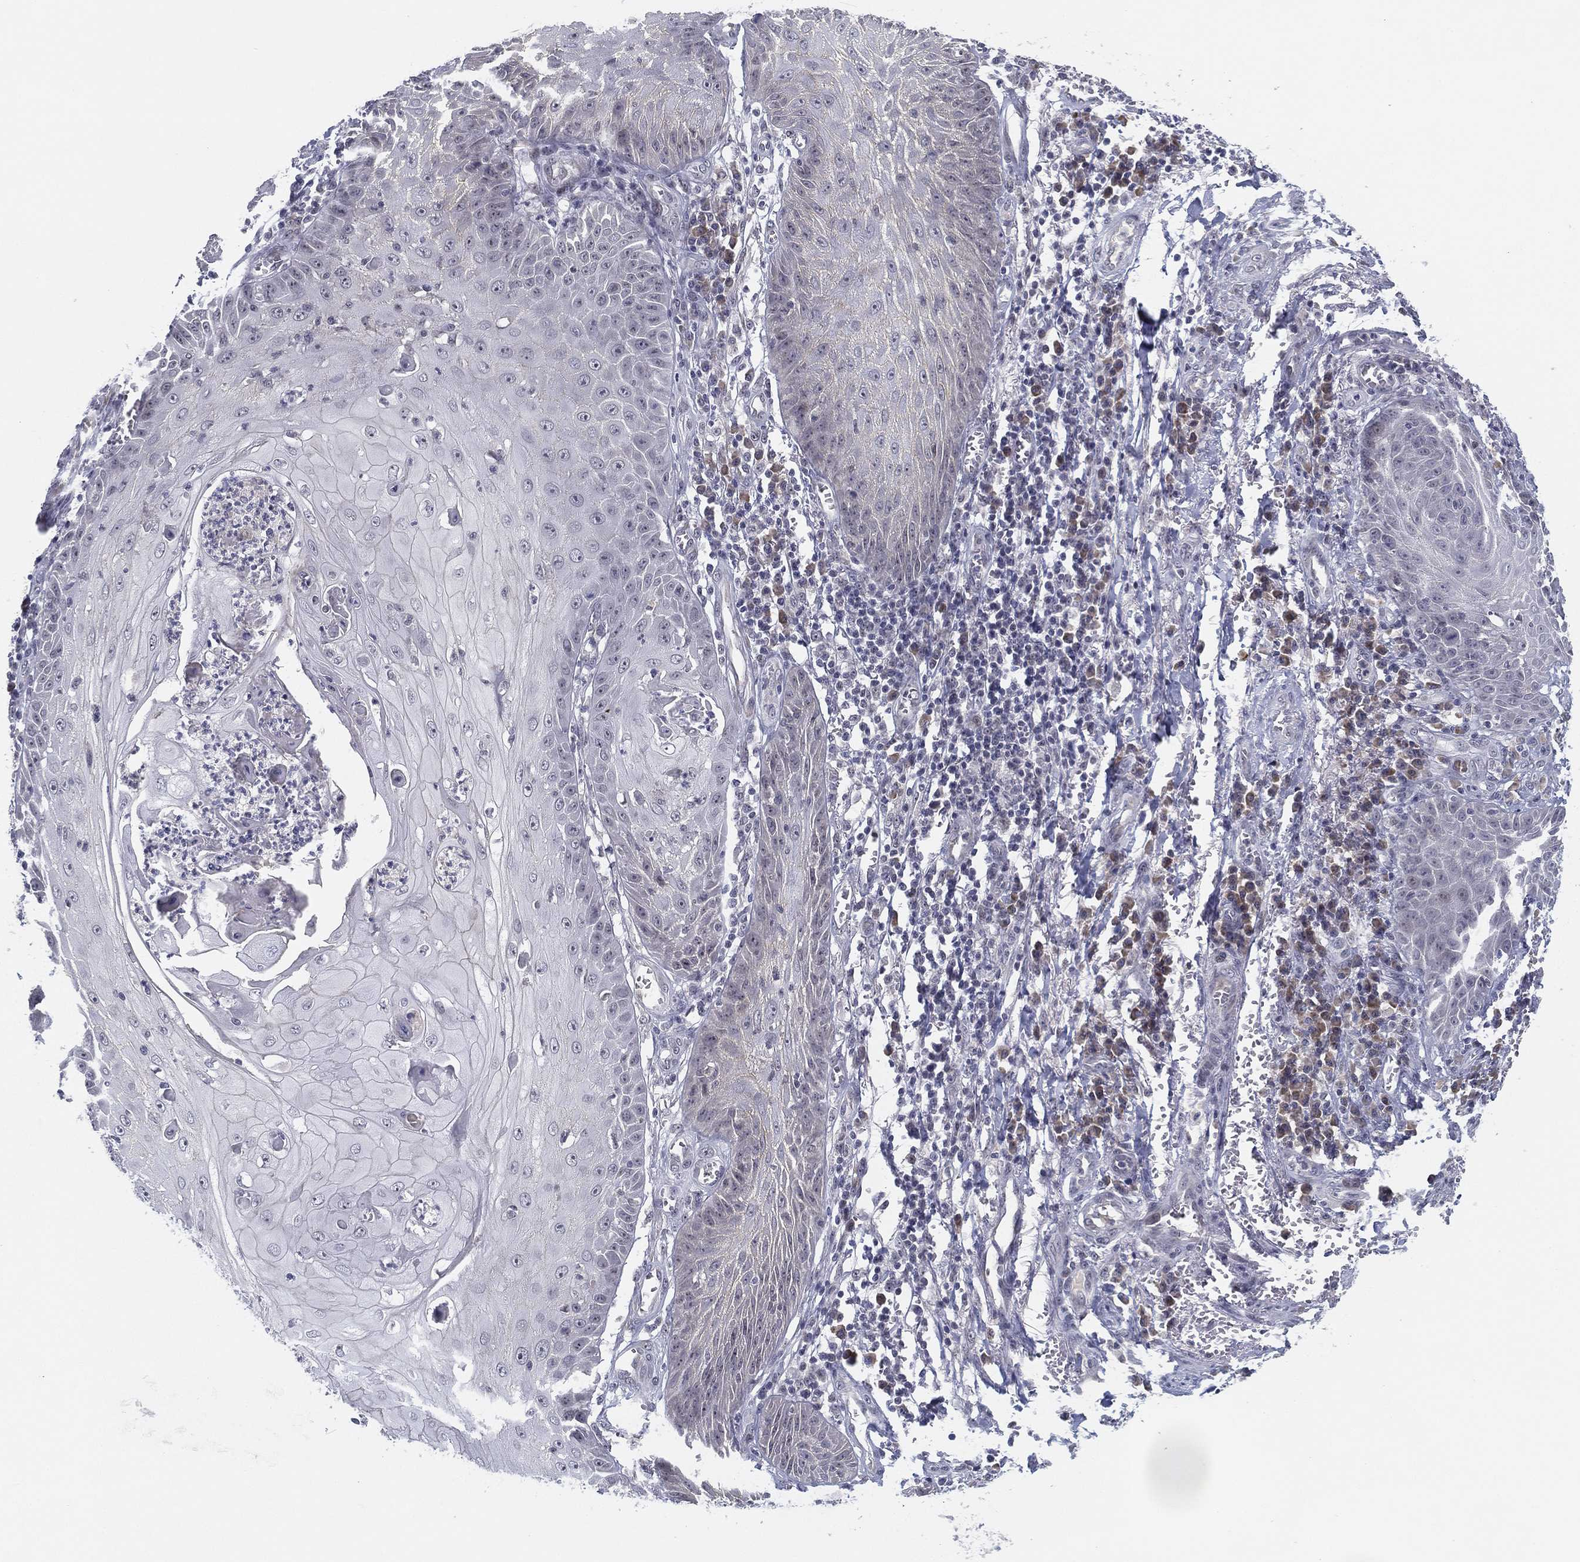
{"staining": {"intensity": "negative", "quantity": "none", "location": "none"}, "tissue": "skin cancer", "cell_type": "Tumor cells", "image_type": "cancer", "snomed": [{"axis": "morphology", "description": "Squamous cell carcinoma, NOS"}, {"axis": "topography", "description": "Skin"}], "caption": "Human skin cancer stained for a protein using IHC exhibits no staining in tumor cells.", "gene": "MS4A8", "patient": {"sex": "male", "age": 70}}